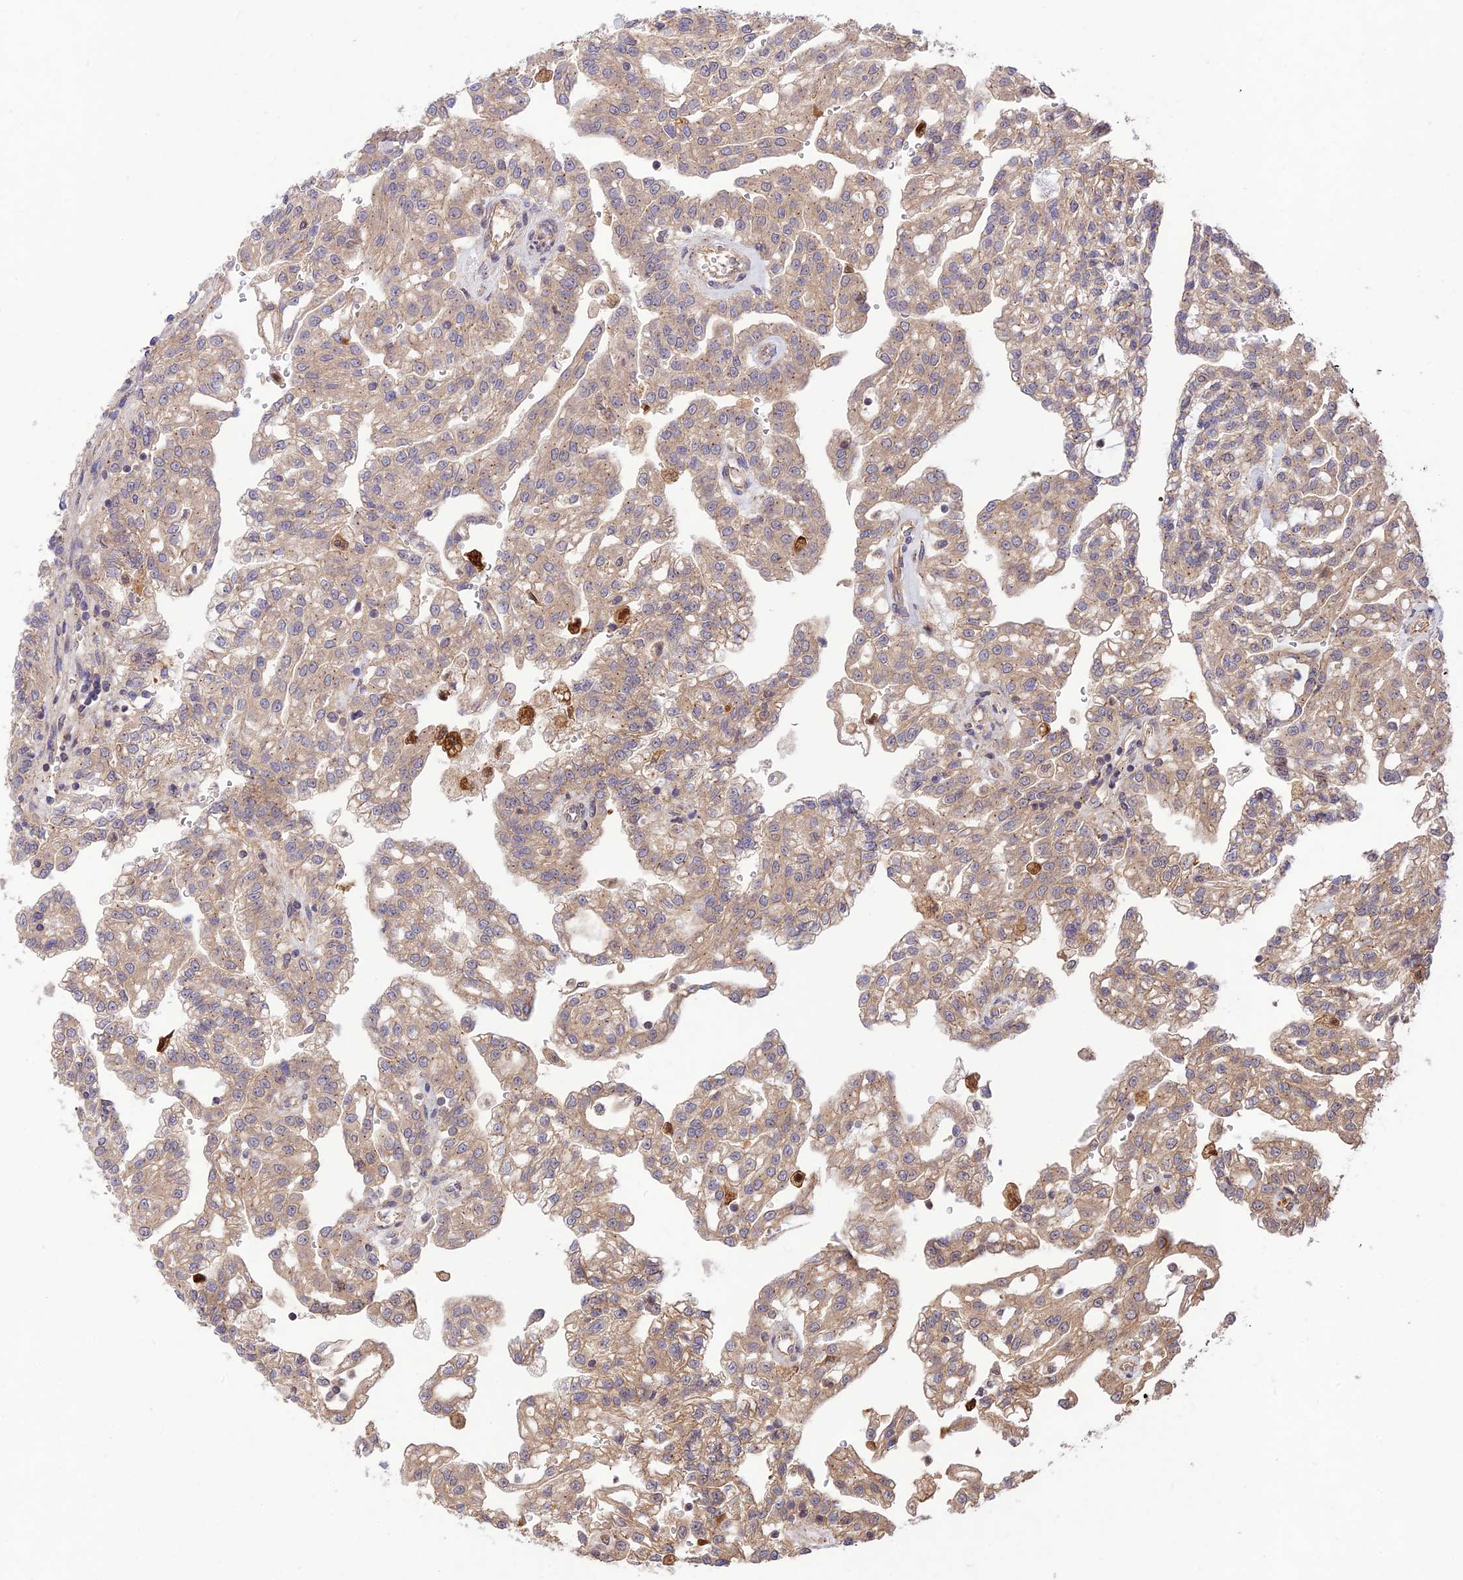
{"staining": {"intensity": "weak", "quantity": ">75%", "location": "cytoplasmic/membranous"}, "tissue": "renal cancer", "cell_type": "Tumor cells", "image_type": "cancer", "snomed": [{"axis": "morphology", "description": "Adenocarcinoma, NOS"}, {"axis": "topography", "description": "Kidney"}], "caption": "IHC of human renal adenocarcinoma displays low levels of weak cytoplasmic/membranous positivity in about >75% of tumor cells.", "gene": "FCHSD1", "patient": {"sex": "male", "age": 63}}